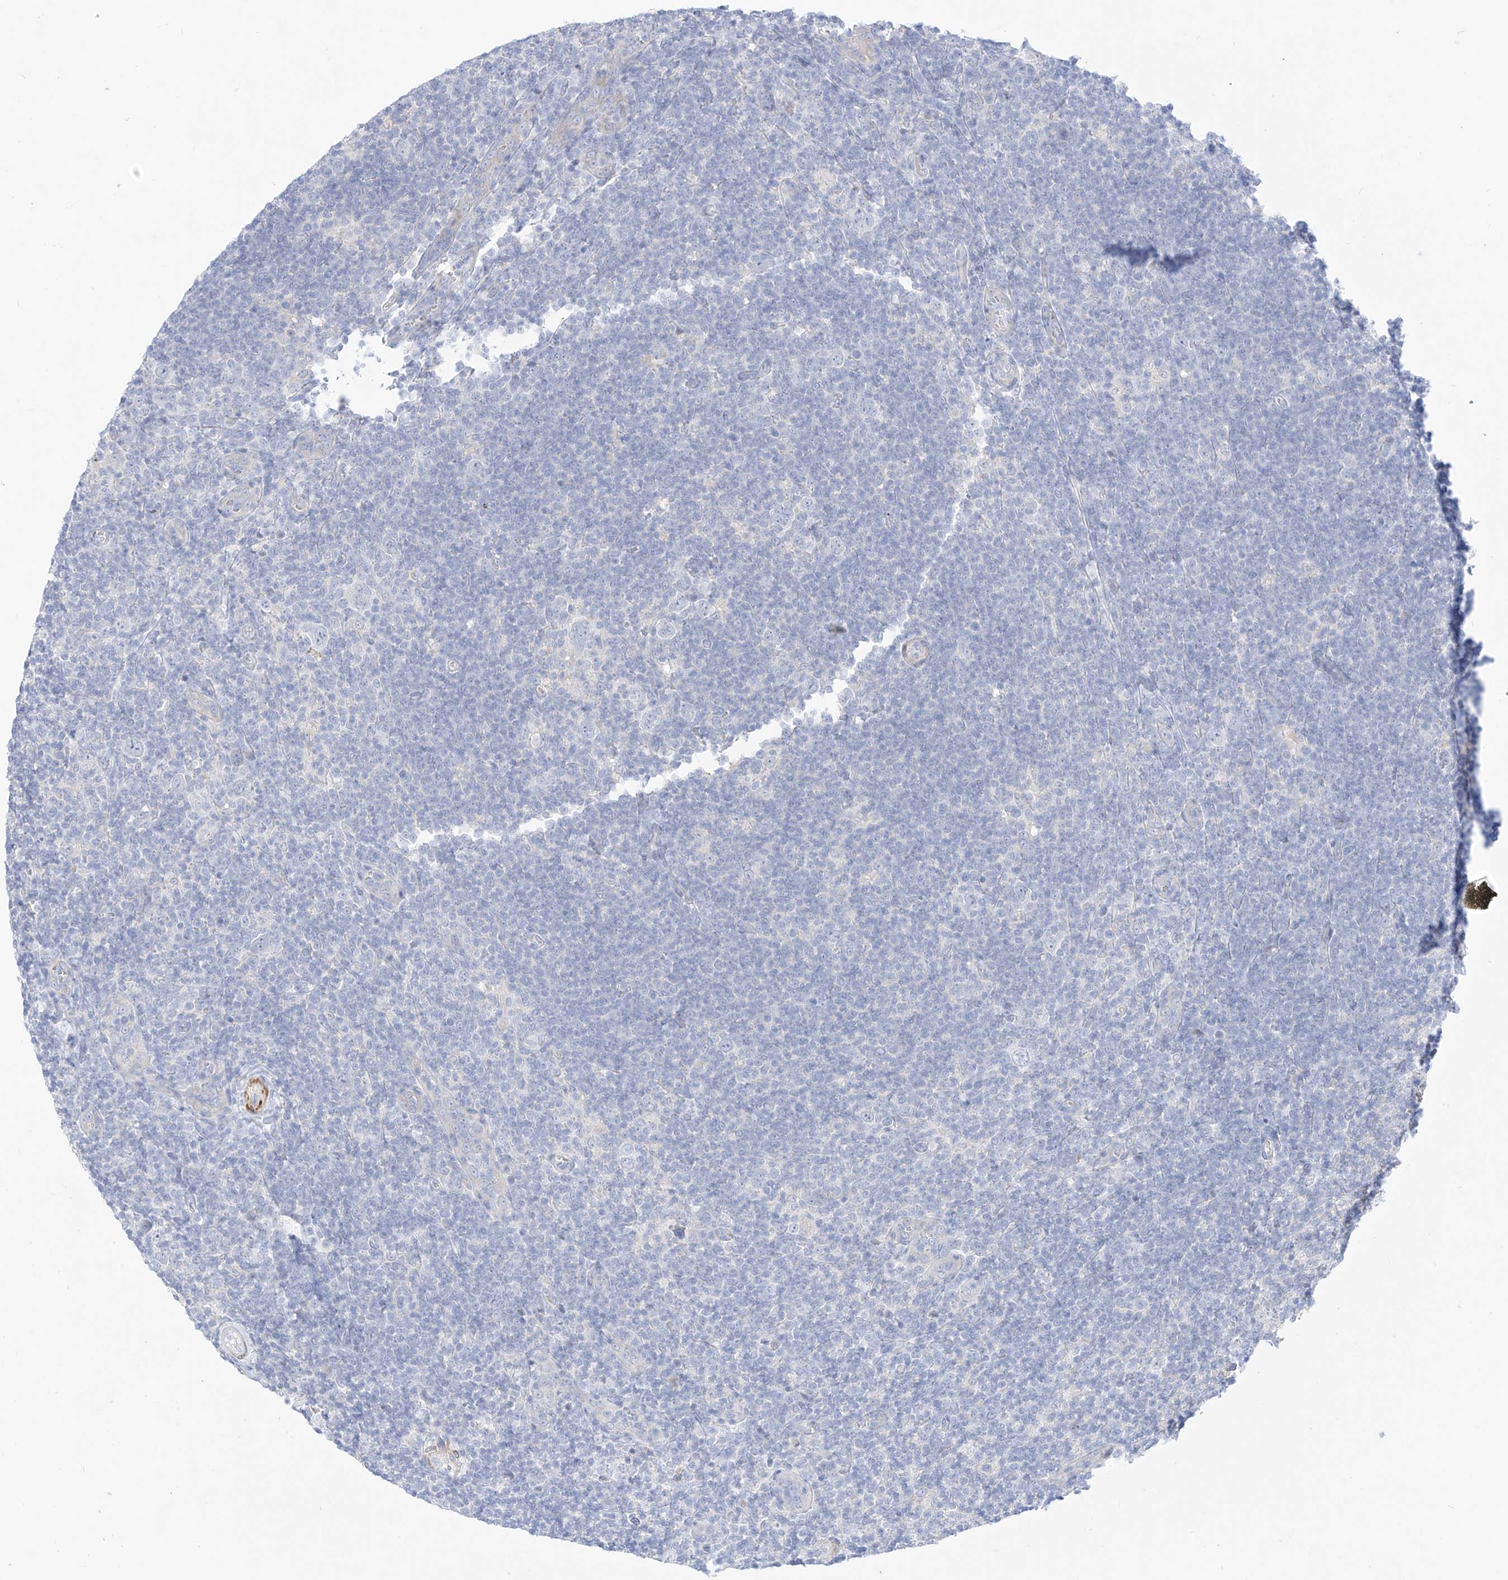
{"staining": {"intensity": "negative", "quantity": "none", "location": "none"}, "tissue": "lymphoma", "cell_type": "Tumor cells", "image_type": "cancer", "snomed": [{"axis": "morphology", "description": "Hodgkin's disease, NOS"}, {"axis": "topography", "description": "Lymph node"}], "caption": "Tumor cells are negative for protein expression in human lymphoma.", "gene": "ST3GAL5", "patient": {"sex": "female", "age": 57}}